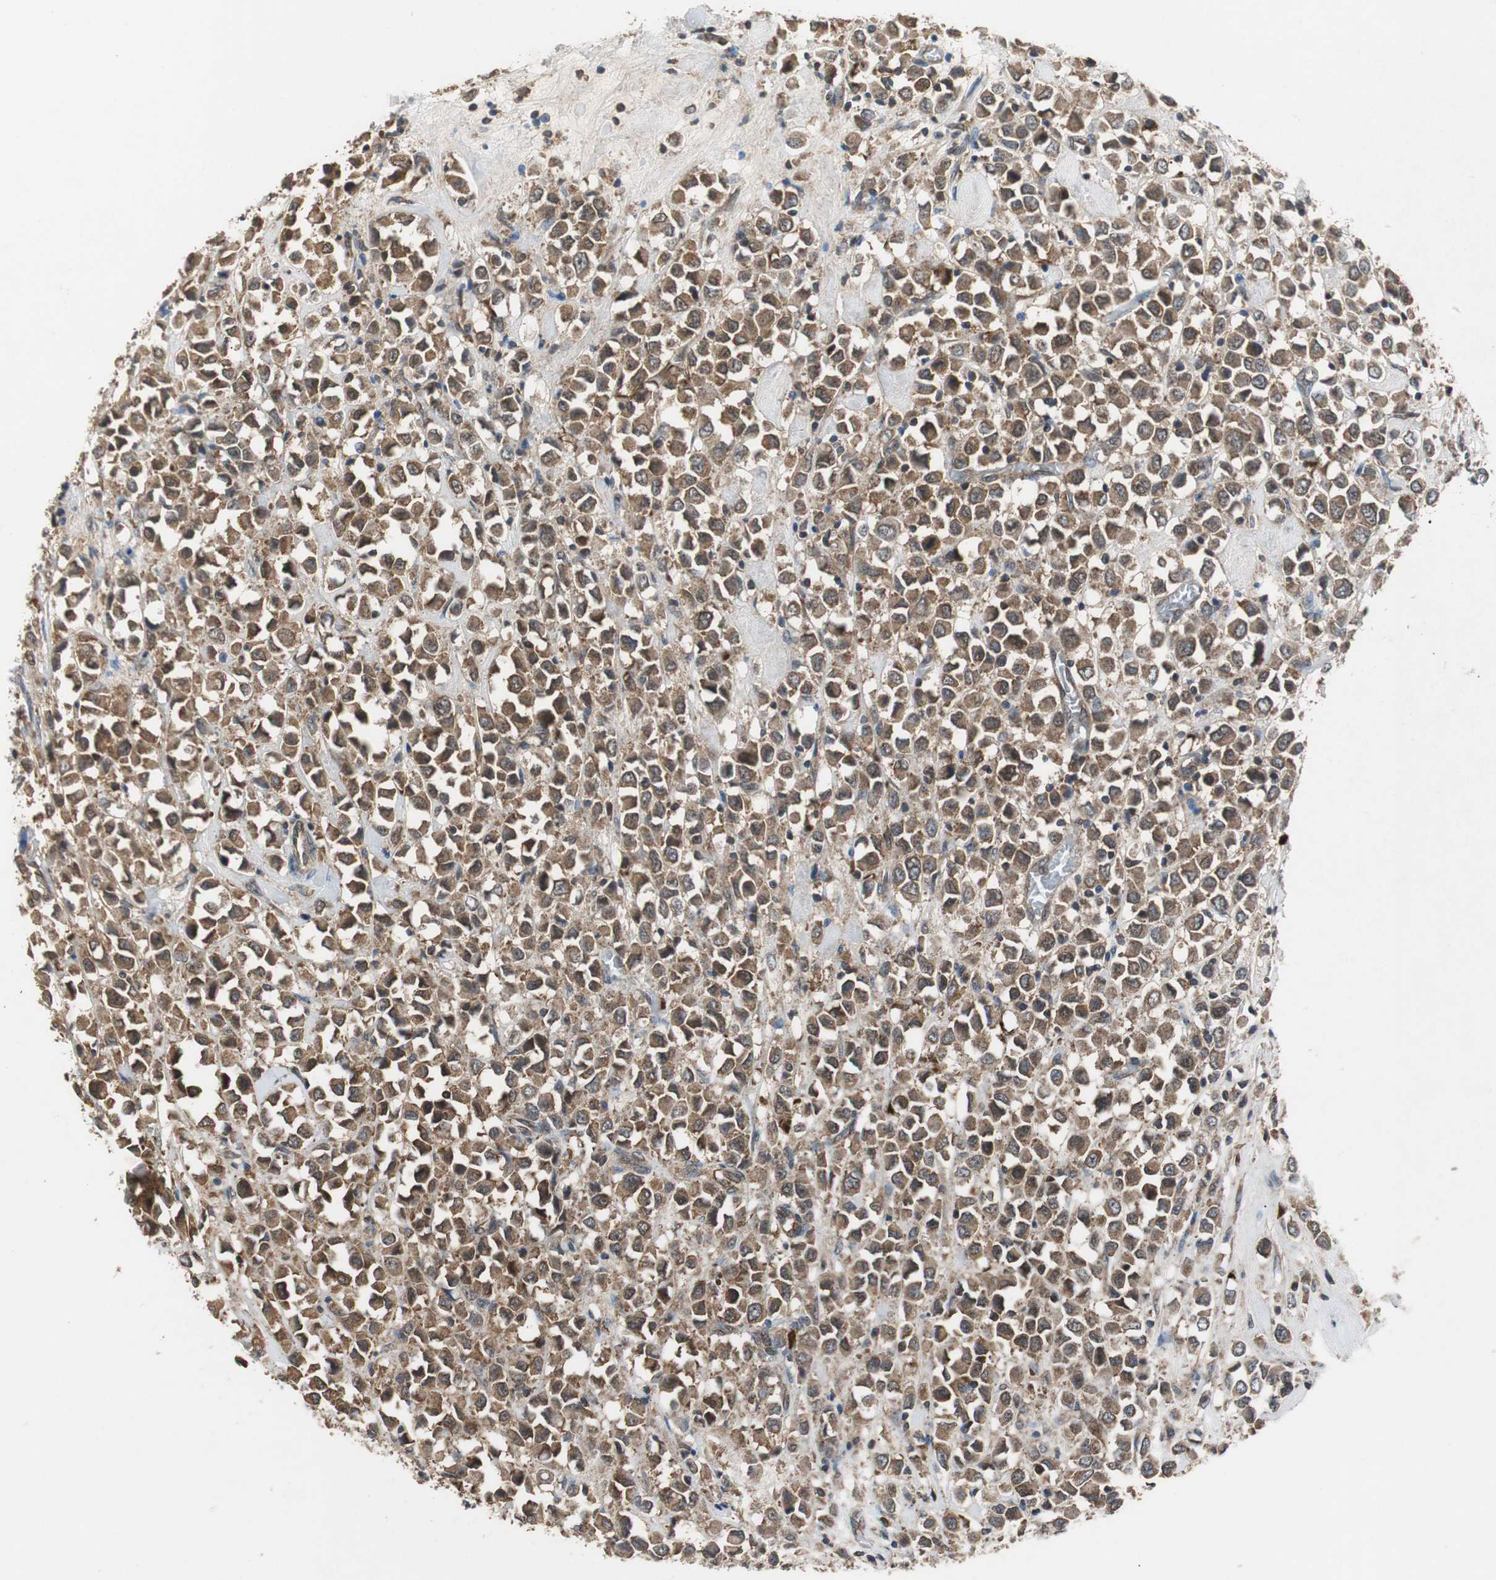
{"staining": {"intensity": "moderate", "quantity": ">75%", "location": "cytoplasmic/membranous"}, "tissue": "breast cancer", "cell_type": "Tumor cells", "image_type": "cancer", "snomed": [{"axis": "morphology", "description": "Duct carcinoma"}, {"axis": "topography", "description": "Breast"}], "caption": "The image exhibits staining of breast cancer, revealing moderate cytoplasmic/membranous protein staining (brown color) within tumor cells.", "gene": "VBP1", "patient": {"sex": "female", "age": 61}}